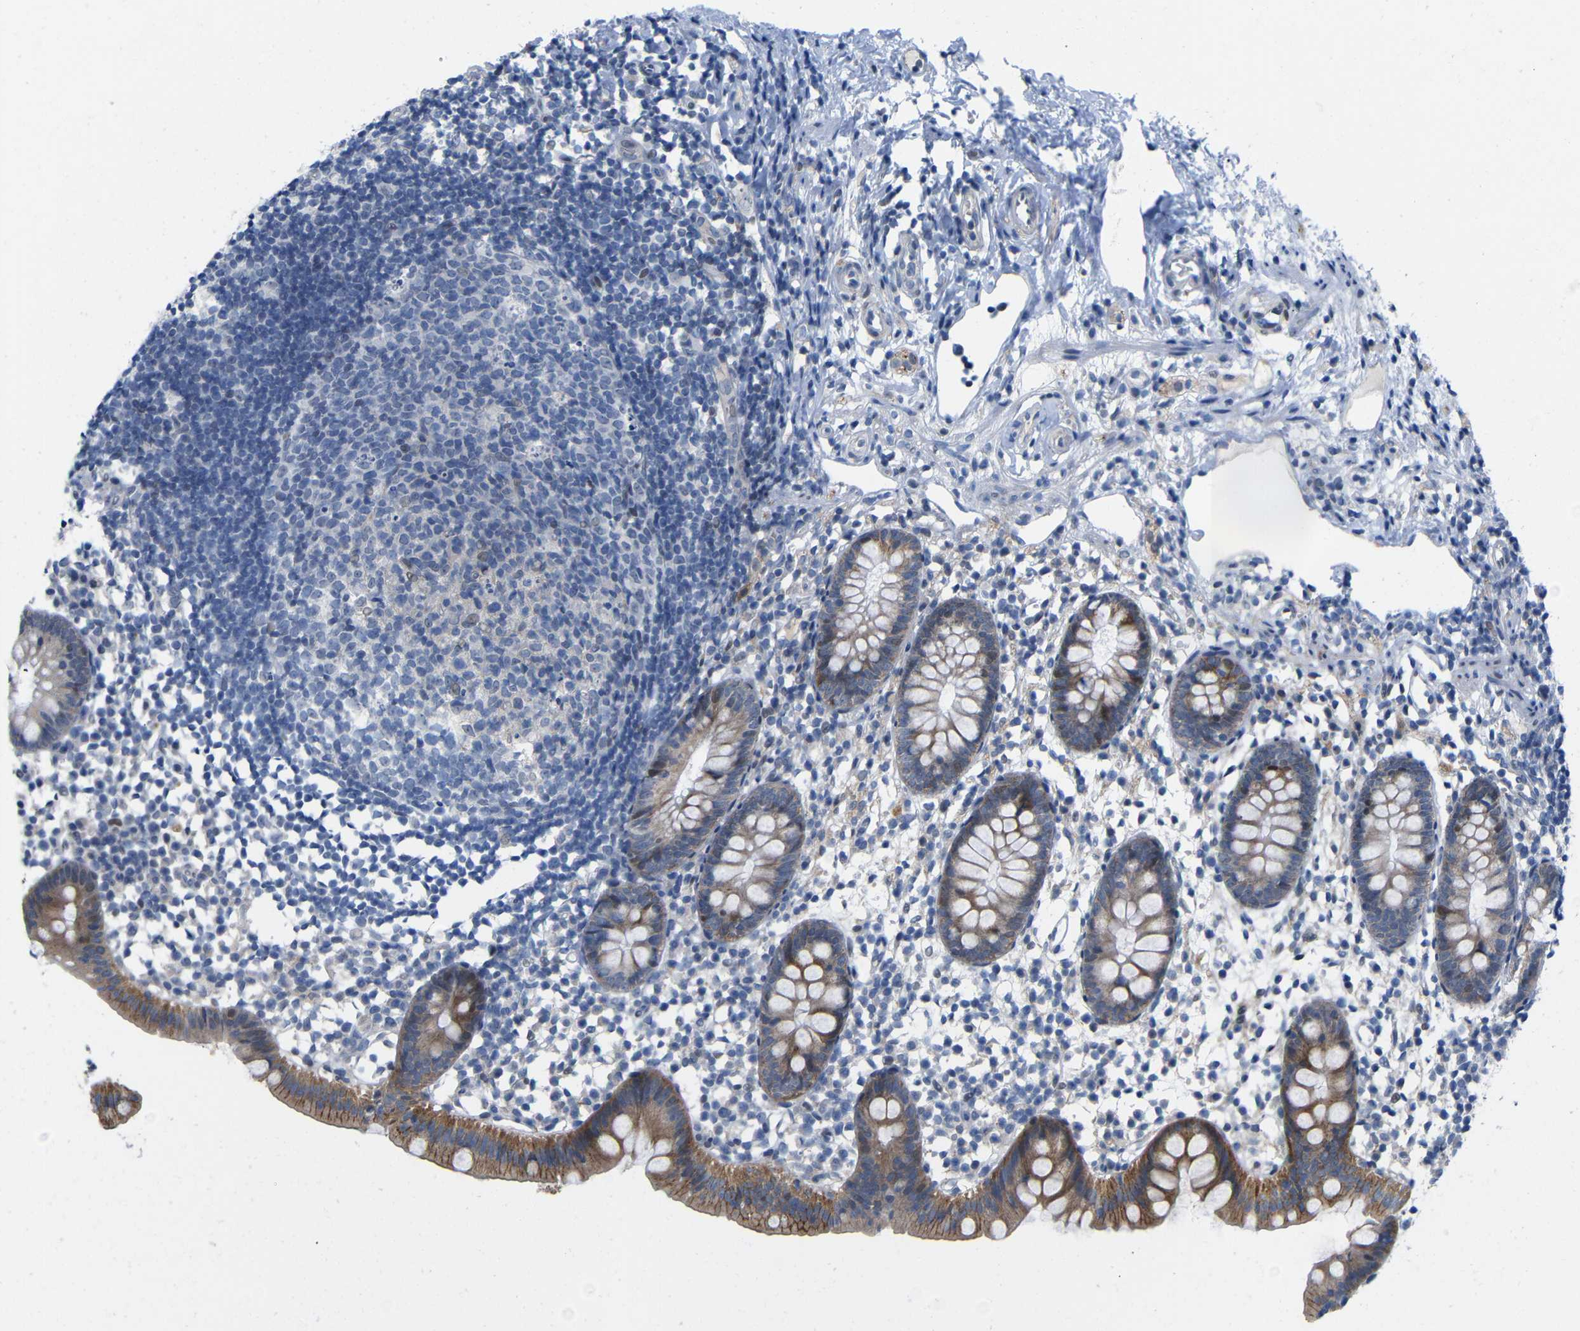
{"staining": {"intensity": "moderate", "quantity": ">75%", "location": "cytoplasmic/membranous"}, "tissue": "appendix", "cell_type": "Glandular cells", "image_type": "normal", "snomed": [{"axis": "morphology", "description": "Normal tissue, NOS"}, {"axis": "topography", "description": "Appendix"}], "caption": "This is an image of IHC staining of normal appendix, which shows moderate positivity in the cytoplasmic/membranous of glandular cells.", "gene": "CMTM1", "patient": {"sex": "female", "age": 20}}